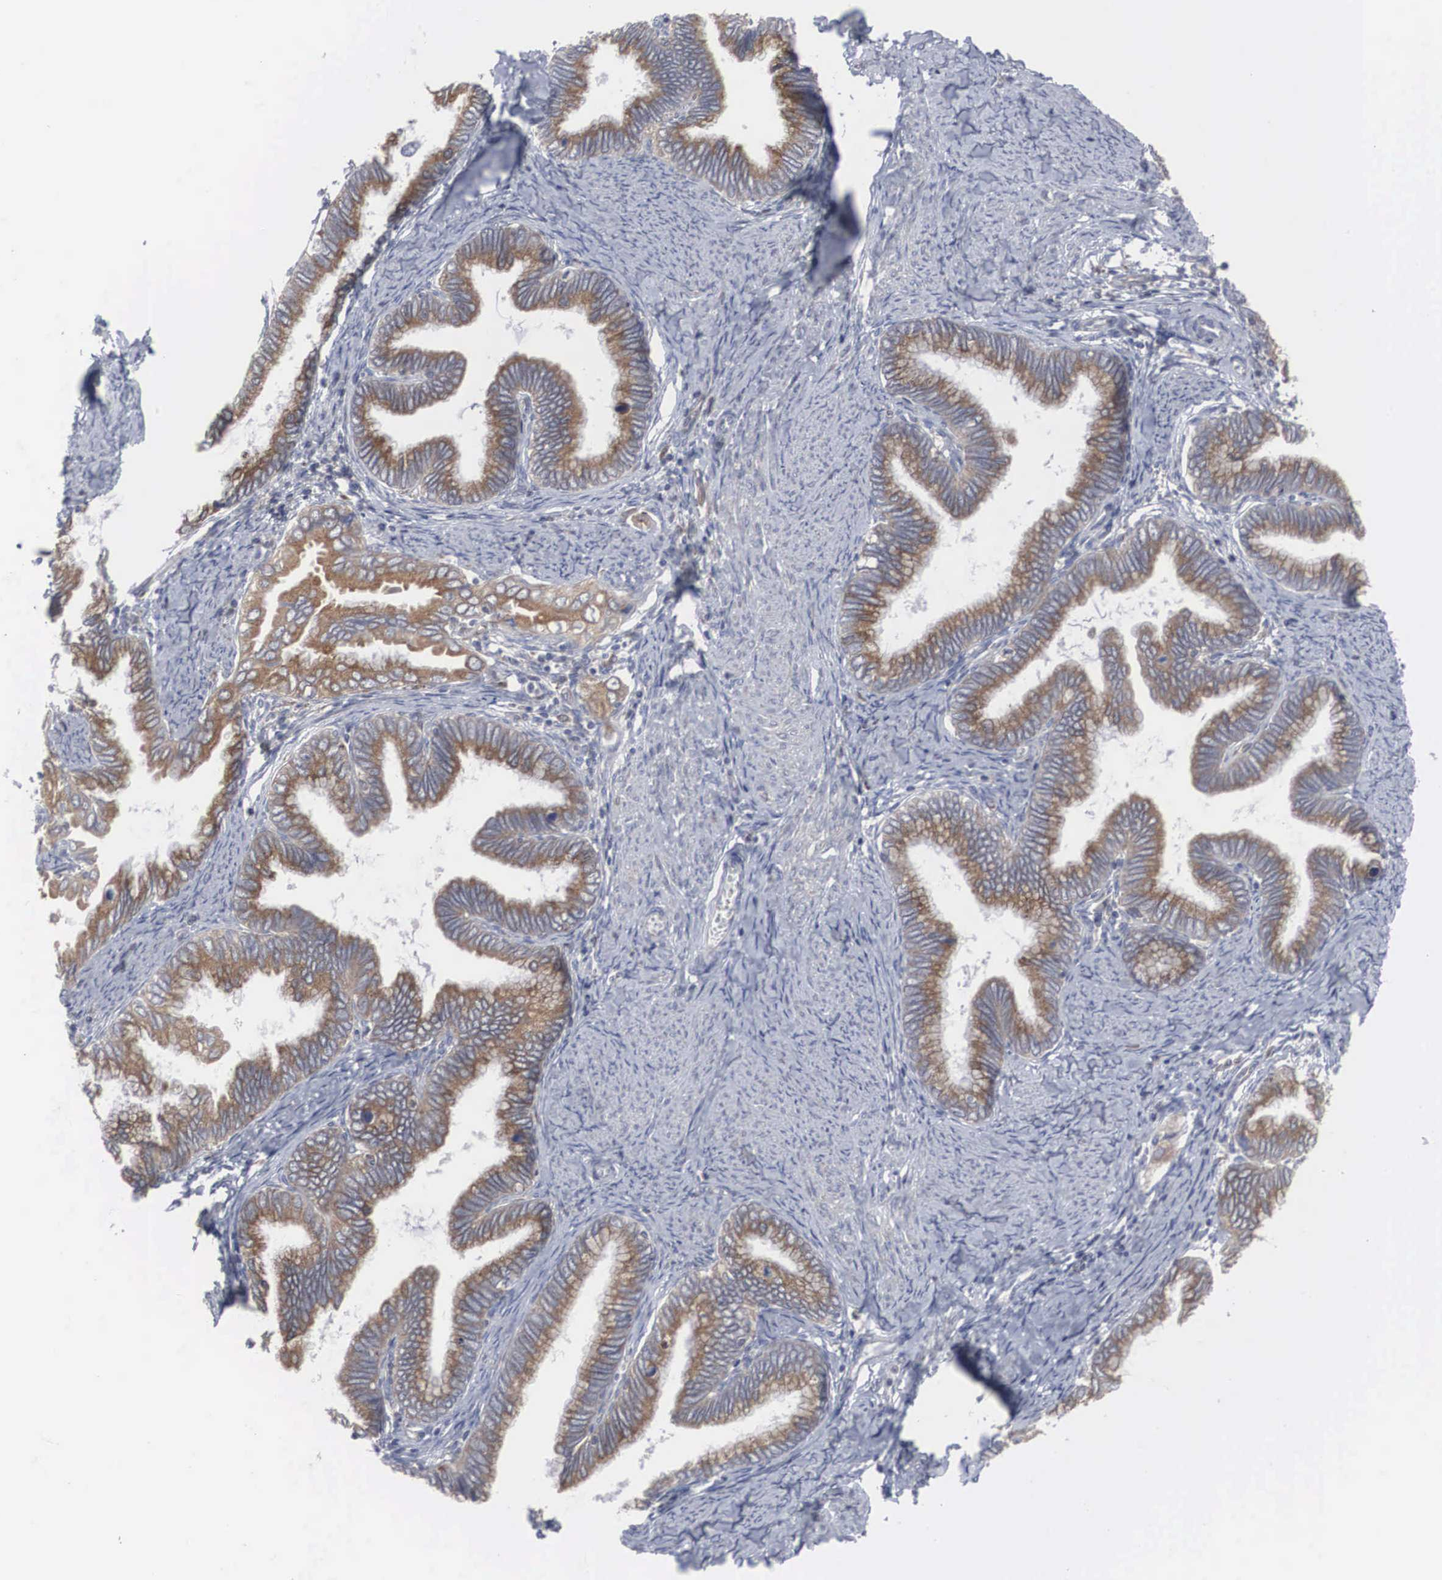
{"staining": {"intensity": "moderate", "quantity": ">75%", "location": "cytoplasmic/membranous"}, "tissue": "cervical cancer", "cell_type": "Tumor cells", "image_type": "cancer", "snomed": [{"axis": "morphology", "description": "Adenocarcinoma, NOS"}, {"axis": "topography", "description": "Cervix"}], "caption": "Cervical adenocarcinoma stained for a protein (brown) demonstrates moderate cytoplasmic/membranous positive staining in about >75% of tumor cells.", "gene": "MIA2", "patient": {"sex": "female", "age": 49}}